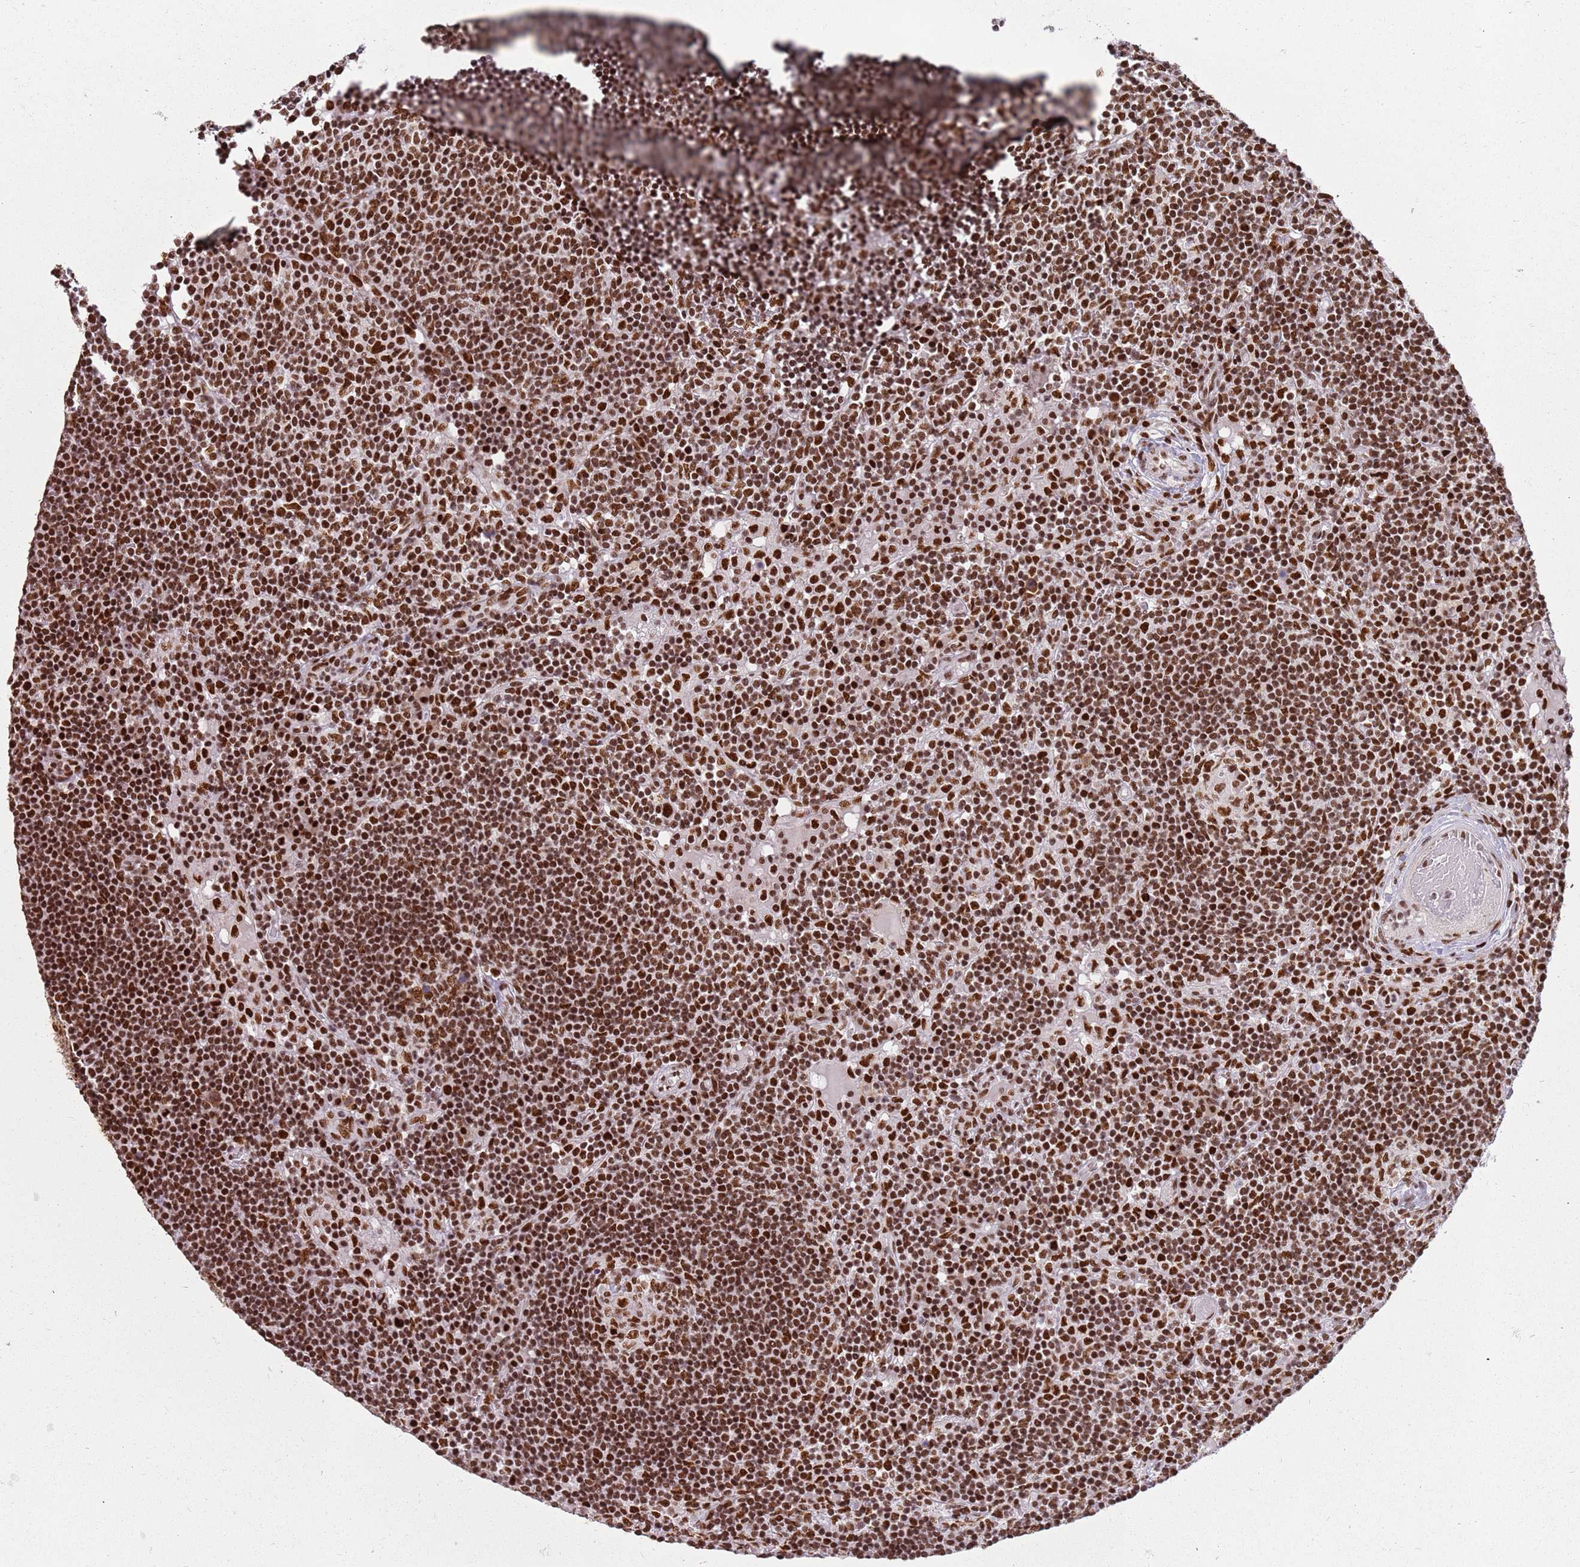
{"staining": {"intensity": "strong", "quantity": ">75%", "location": "nuclear"}, "tissue": "lymph node", "cell_type": "Germinal center cells", "image_type": "normal", "snomed": [{"axis": "morphology", "description": "Normal tissue, NOS"}, {"axis": "topography", "description": "Lymph node"}], "caption": "An immunohistochemistry micrograph of unremarkable tissue is shown. Protein staining in brown labels strong nuclear positivity in lymph node within germinal center cells.", "gene": "TENT4A", "patient": {"sex": "male", "age": 53}}